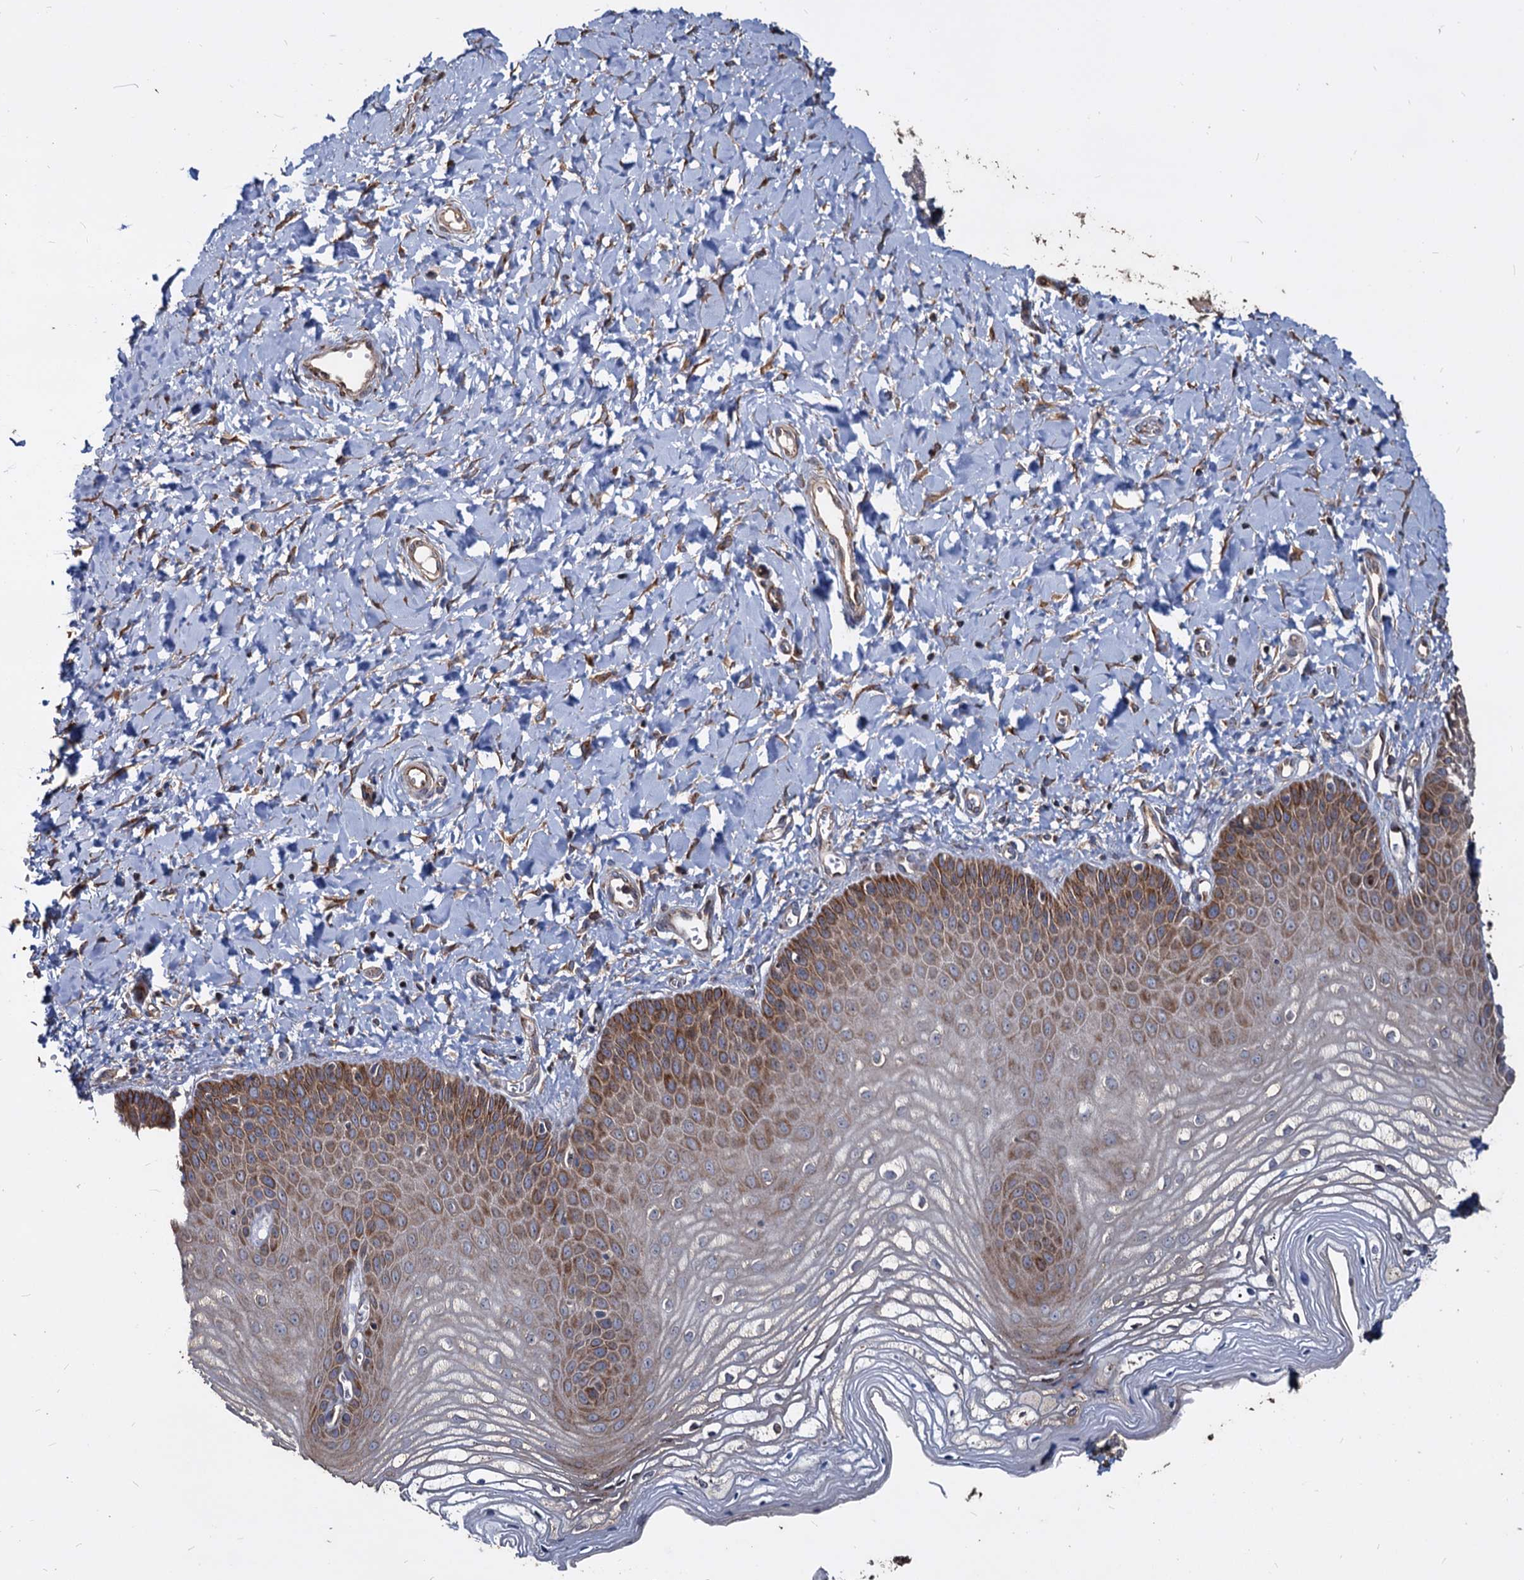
{"staining": {"intensity": "moderate", "quantity": "25%-75%", "location": "cytoplasmic/membranous"}, "tissue": "vagina", "cell_type": "Squamous epithelial cells", "image_type": "normal", "snomed": [{"axis": "morphology", "description": "Normal tissue, NOS"}, {"axis": "topography", "description": "Vagina"}, {"axis": "topography", "description": "Cervix"}], "caption": "A micrograph showing moderate cytoplasmic/membranous expression in approximately 25%-75% of squamous epithelial cells in normal vagina, as visualized by brown immunohistochemical staining.", "gene": "DEPDC4", "patient": {"sex": "female", "age": 40}}